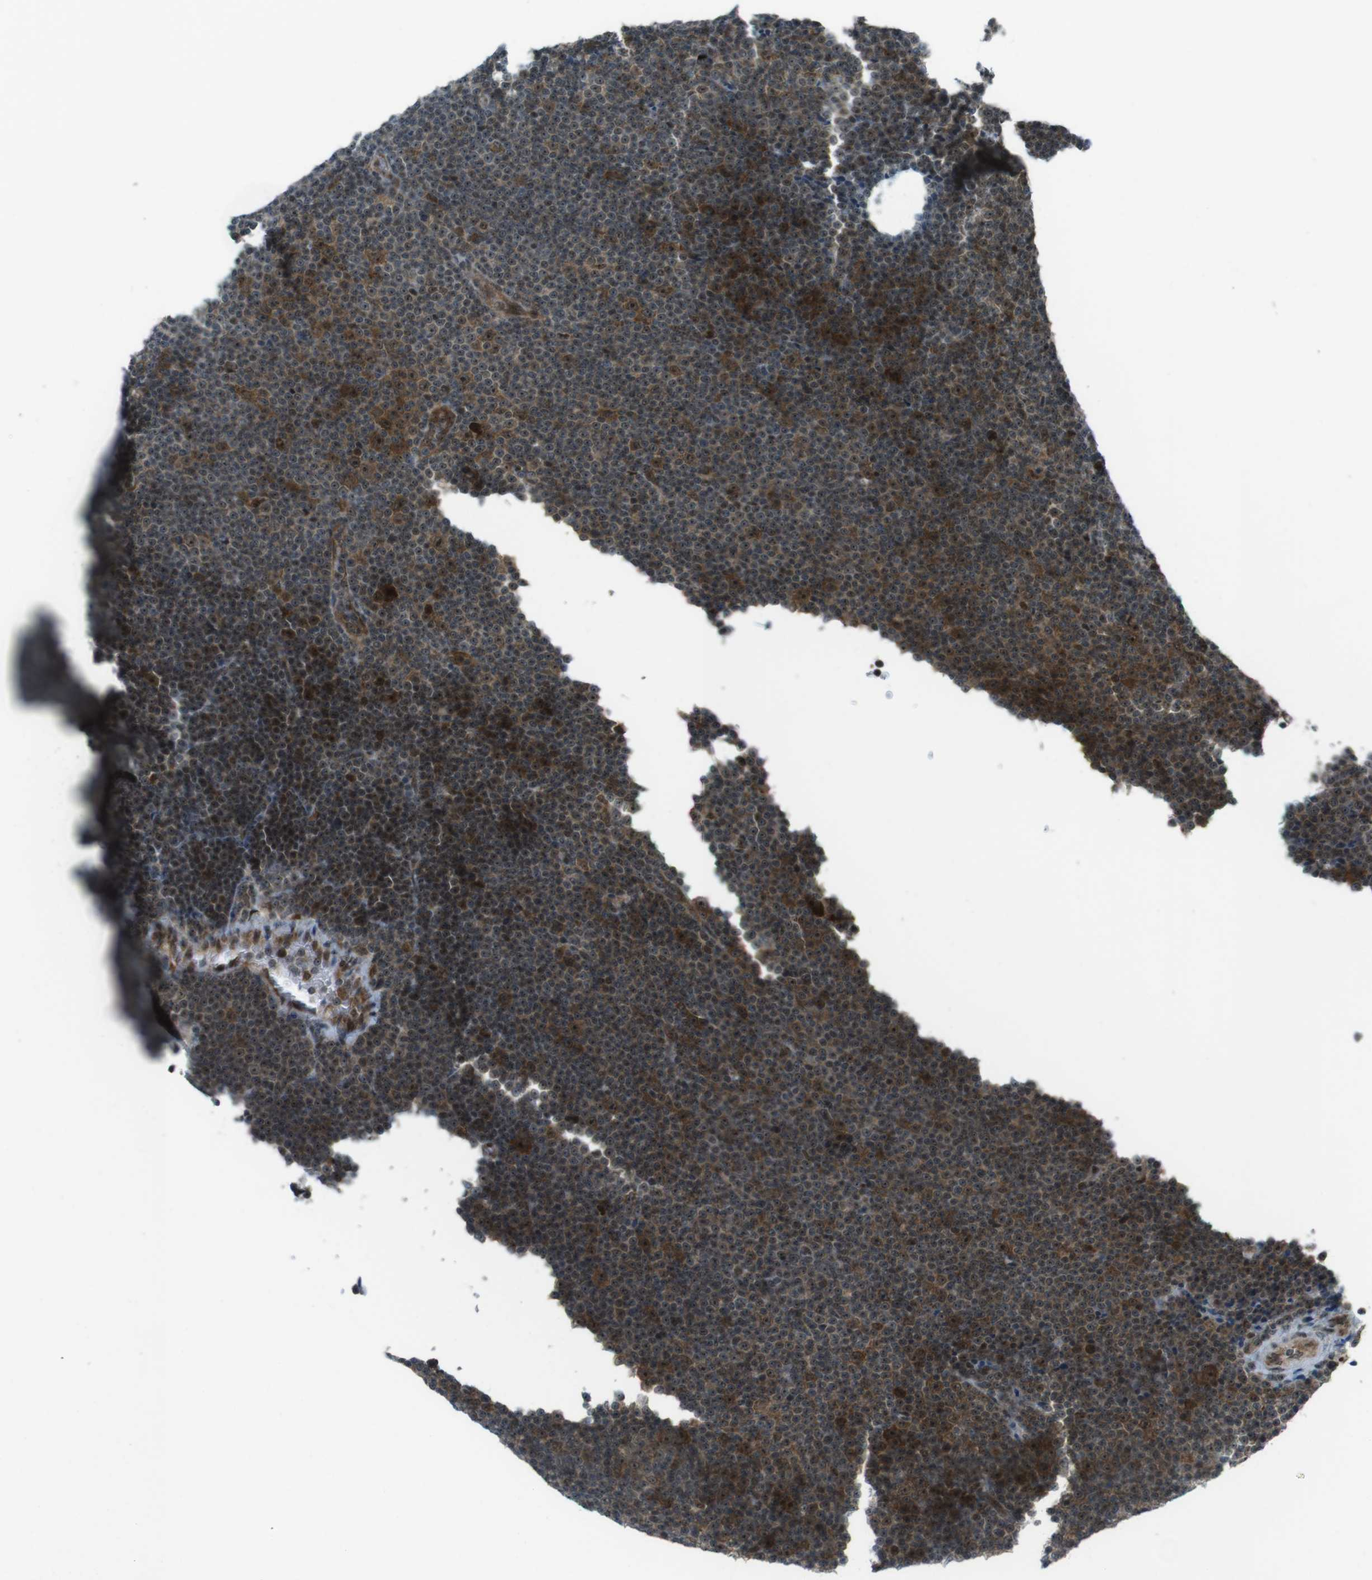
{"staining": {"intensity": "moderate", "quantity": ">75%", "location": "cytoplasmic/membranous,nuclear"}, "tissue": "lymphoma", "cell_type": "Tumor cells", "image_type": "cancer", "snomed": [{"axis": "morphology", "description": "Malignant lymphoma, non-Hodgkin's type, Low grade"}, {"axis": "topography", "description": "Lymph node"}], "caption": "Low-grade malignant lymphoma, non-Hodgkin's type tissue exhibits moderate cytoplasmic/membranous and nuclear positivity in about >75% of tumor cells", "gene": "CSNK1D", "patient": {"sex": "female", "age": 67}}